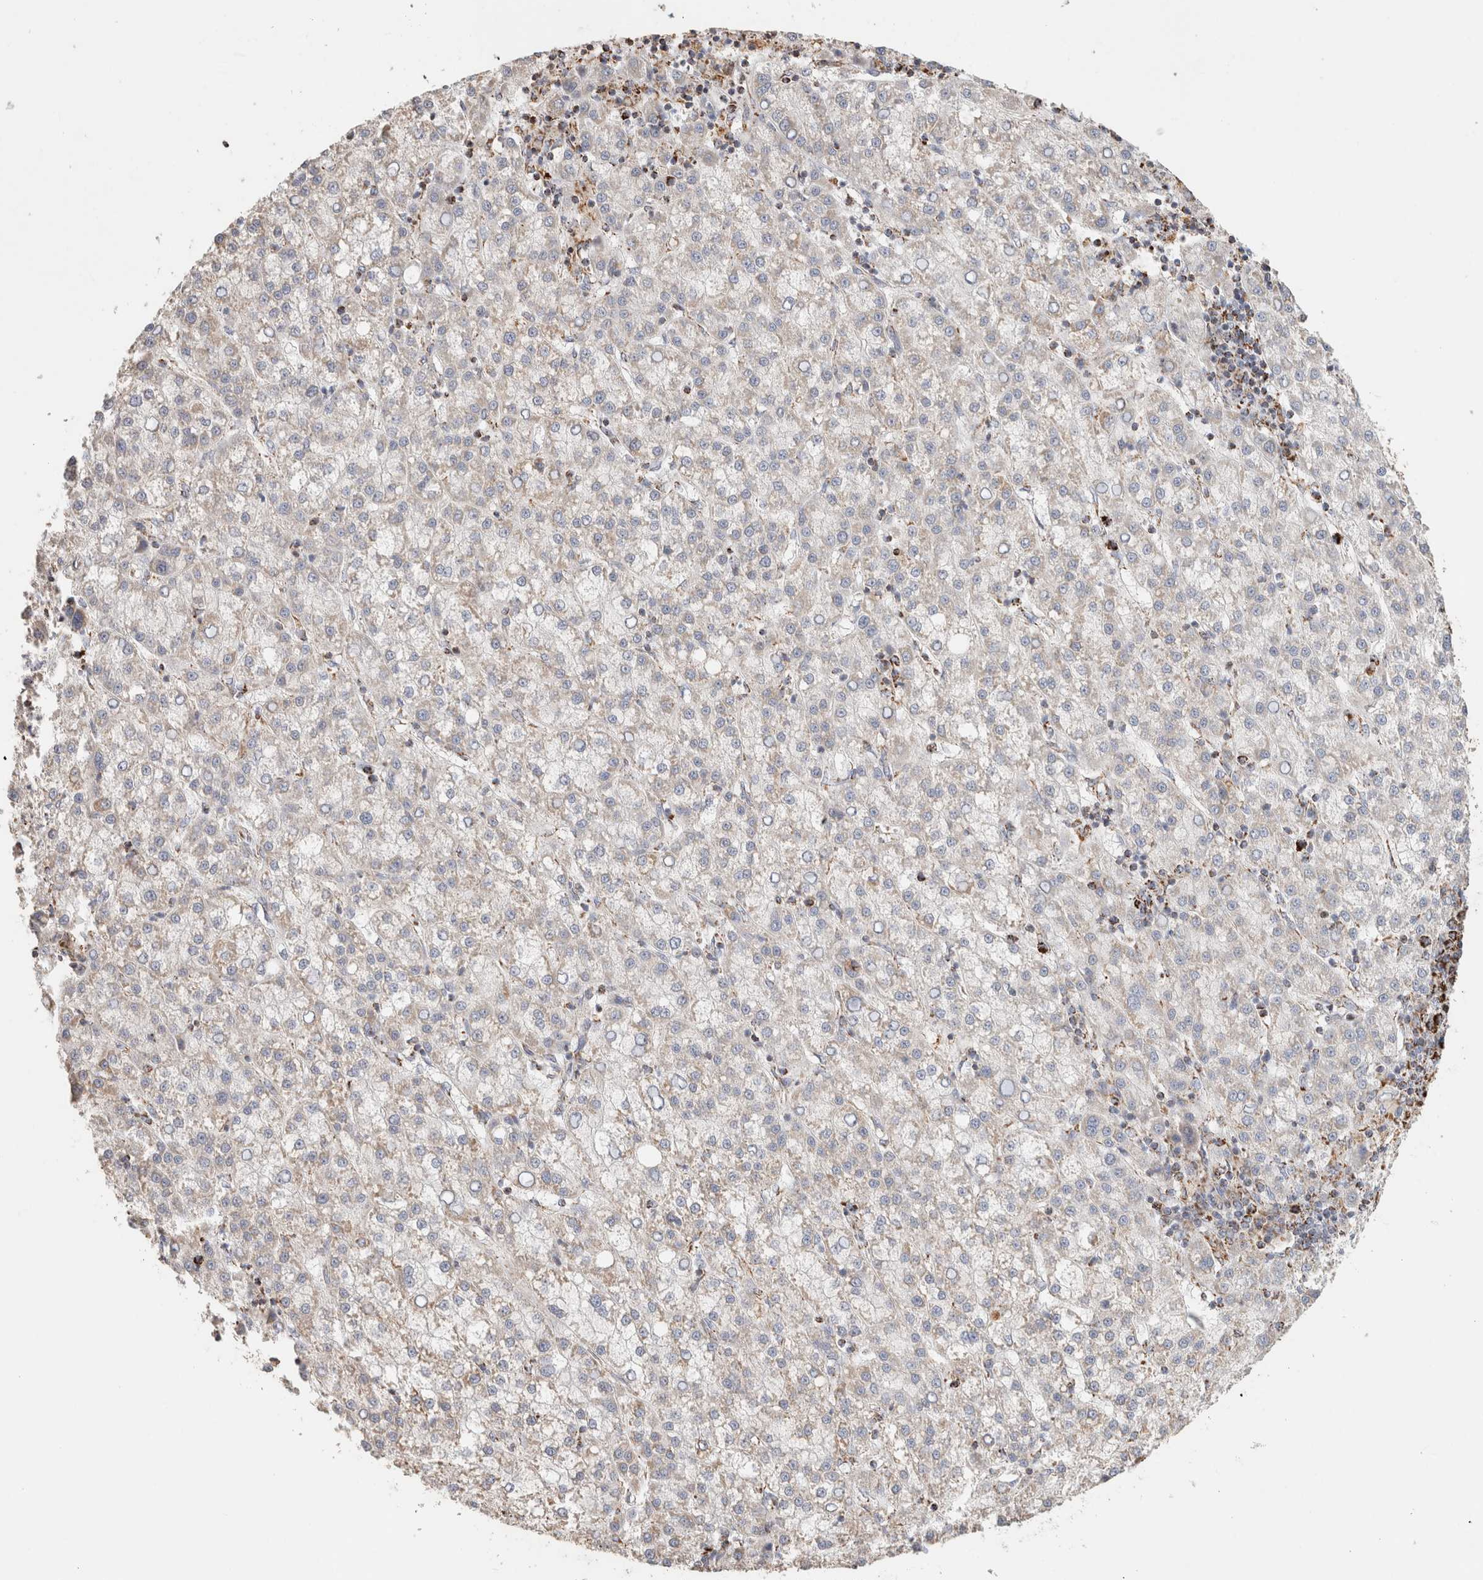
{"staining": {"intensity": "weak", "quantity": "<25%", "location": "cytoplasmic/membranous"}, "tissue": "liver cancer", "cell_type": "Tumor cells", "image_type": "cancer", "snomed": [{"axis": "morphology", "description": "Carcinoma, Hepatocellular, NOS"}, {"axis": "topography", "description": "Liver"}], "caption": "This is a micrograph of IHC staining of liver cancer, which shows no positivity in tumor cells. (Immunohistochemistry (ihc), brightfield microscopy, high magnification).", "gene": "C1QBP", "patient": {"sex": "female", "age": 58}}